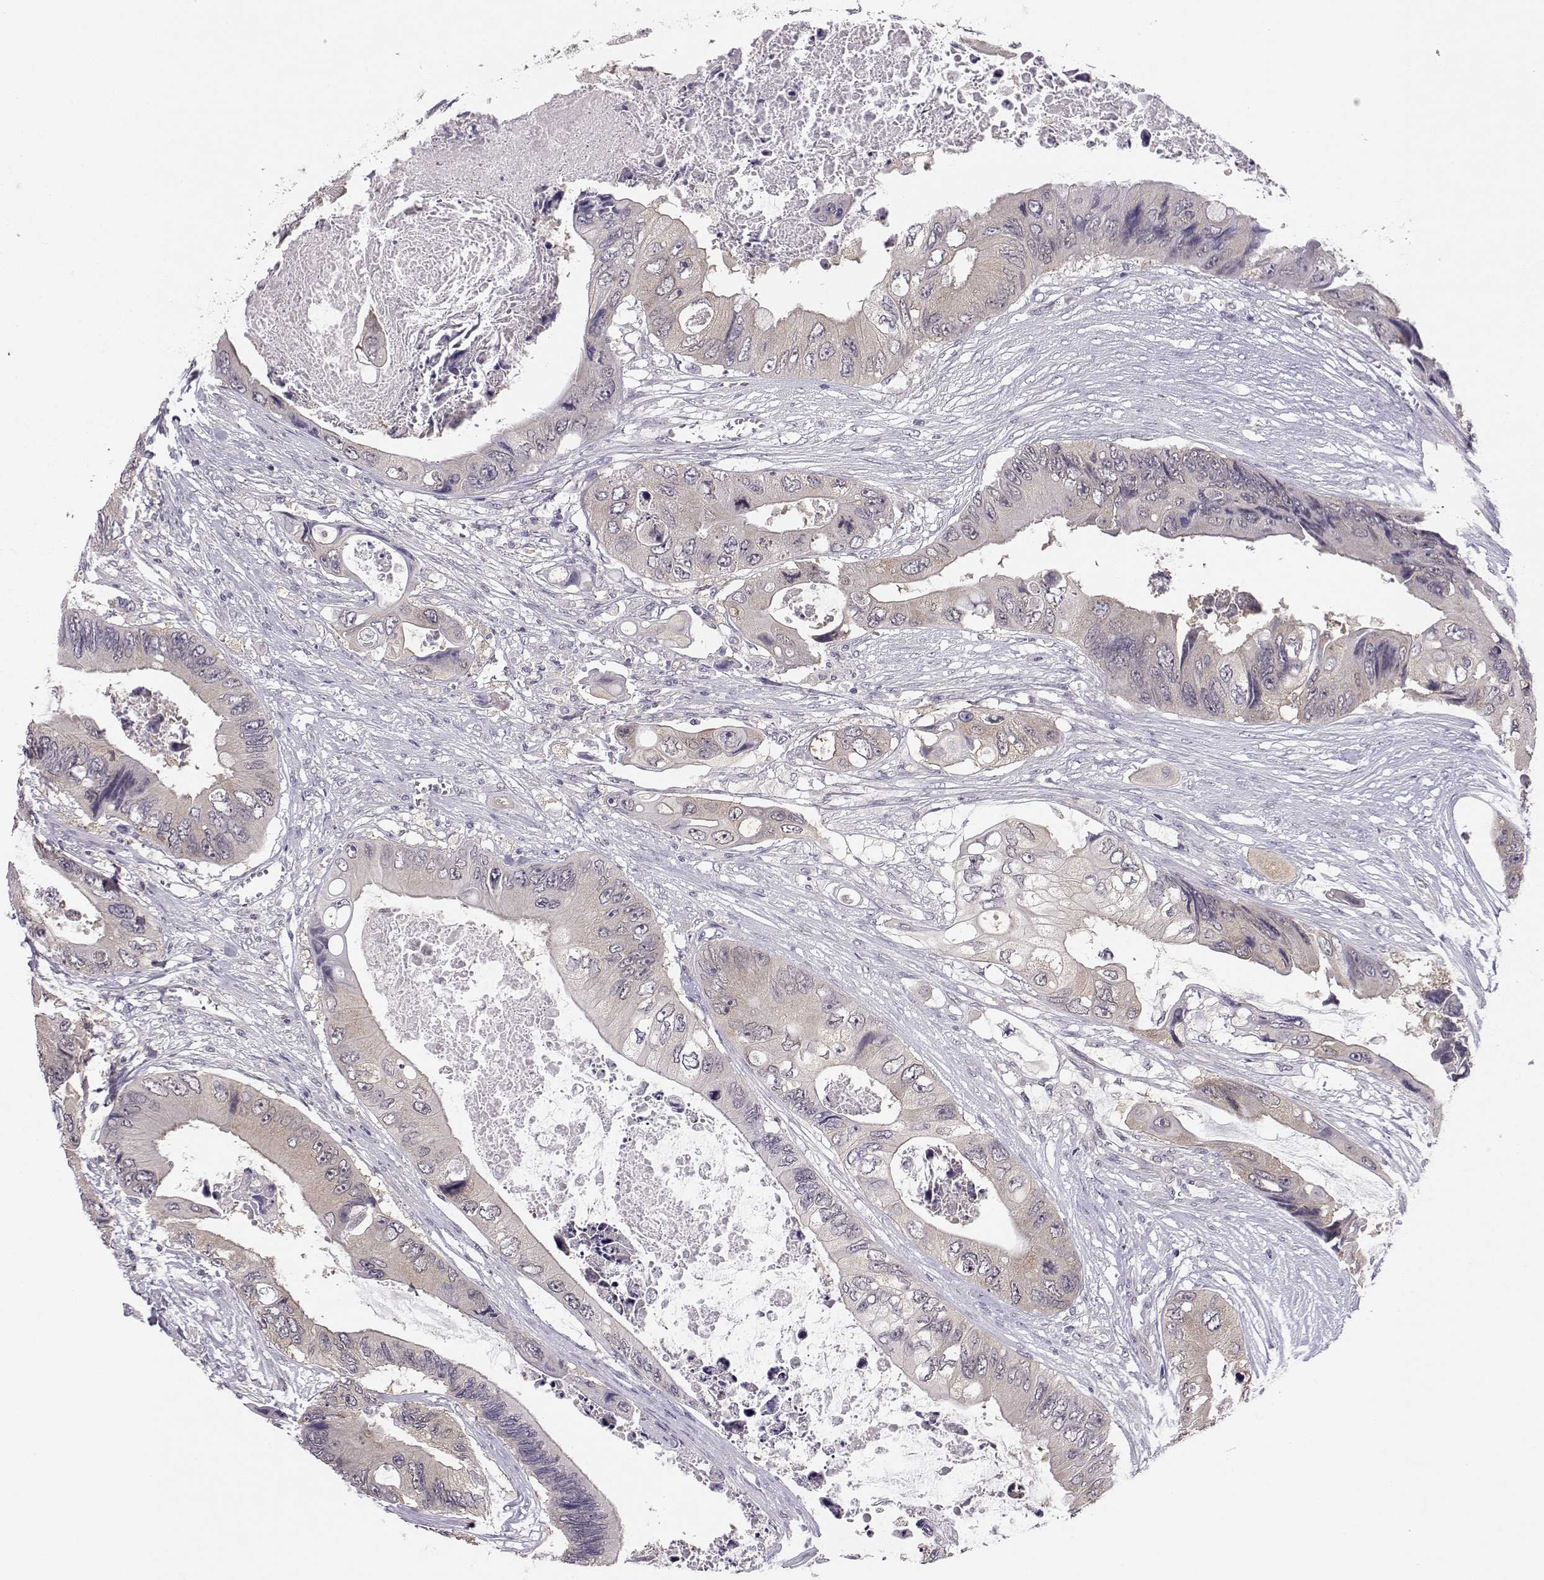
{"staining": {"intensity": "weak", "quantity": ">75%", "location": "cytoplasmic/membranous"}, "tissue": "colorectal cancer", "cell_type": "Tumor cells", "image_type": "cancer", "snomed": [{"axis": "morphology", "description": "Adenocarcinoma, NOS"}, {"axis": "topography", "description": "Rectum"}], "caption": "IHC histopathology image of human colorectal cancer stained for a protein (brown), which exhibits low levels of weak cytoplasmic/membranous positivity in approximately >75% of tumor cells.", "gene": "KIF13B", "patient": {"sex": "male", "age": 63}}